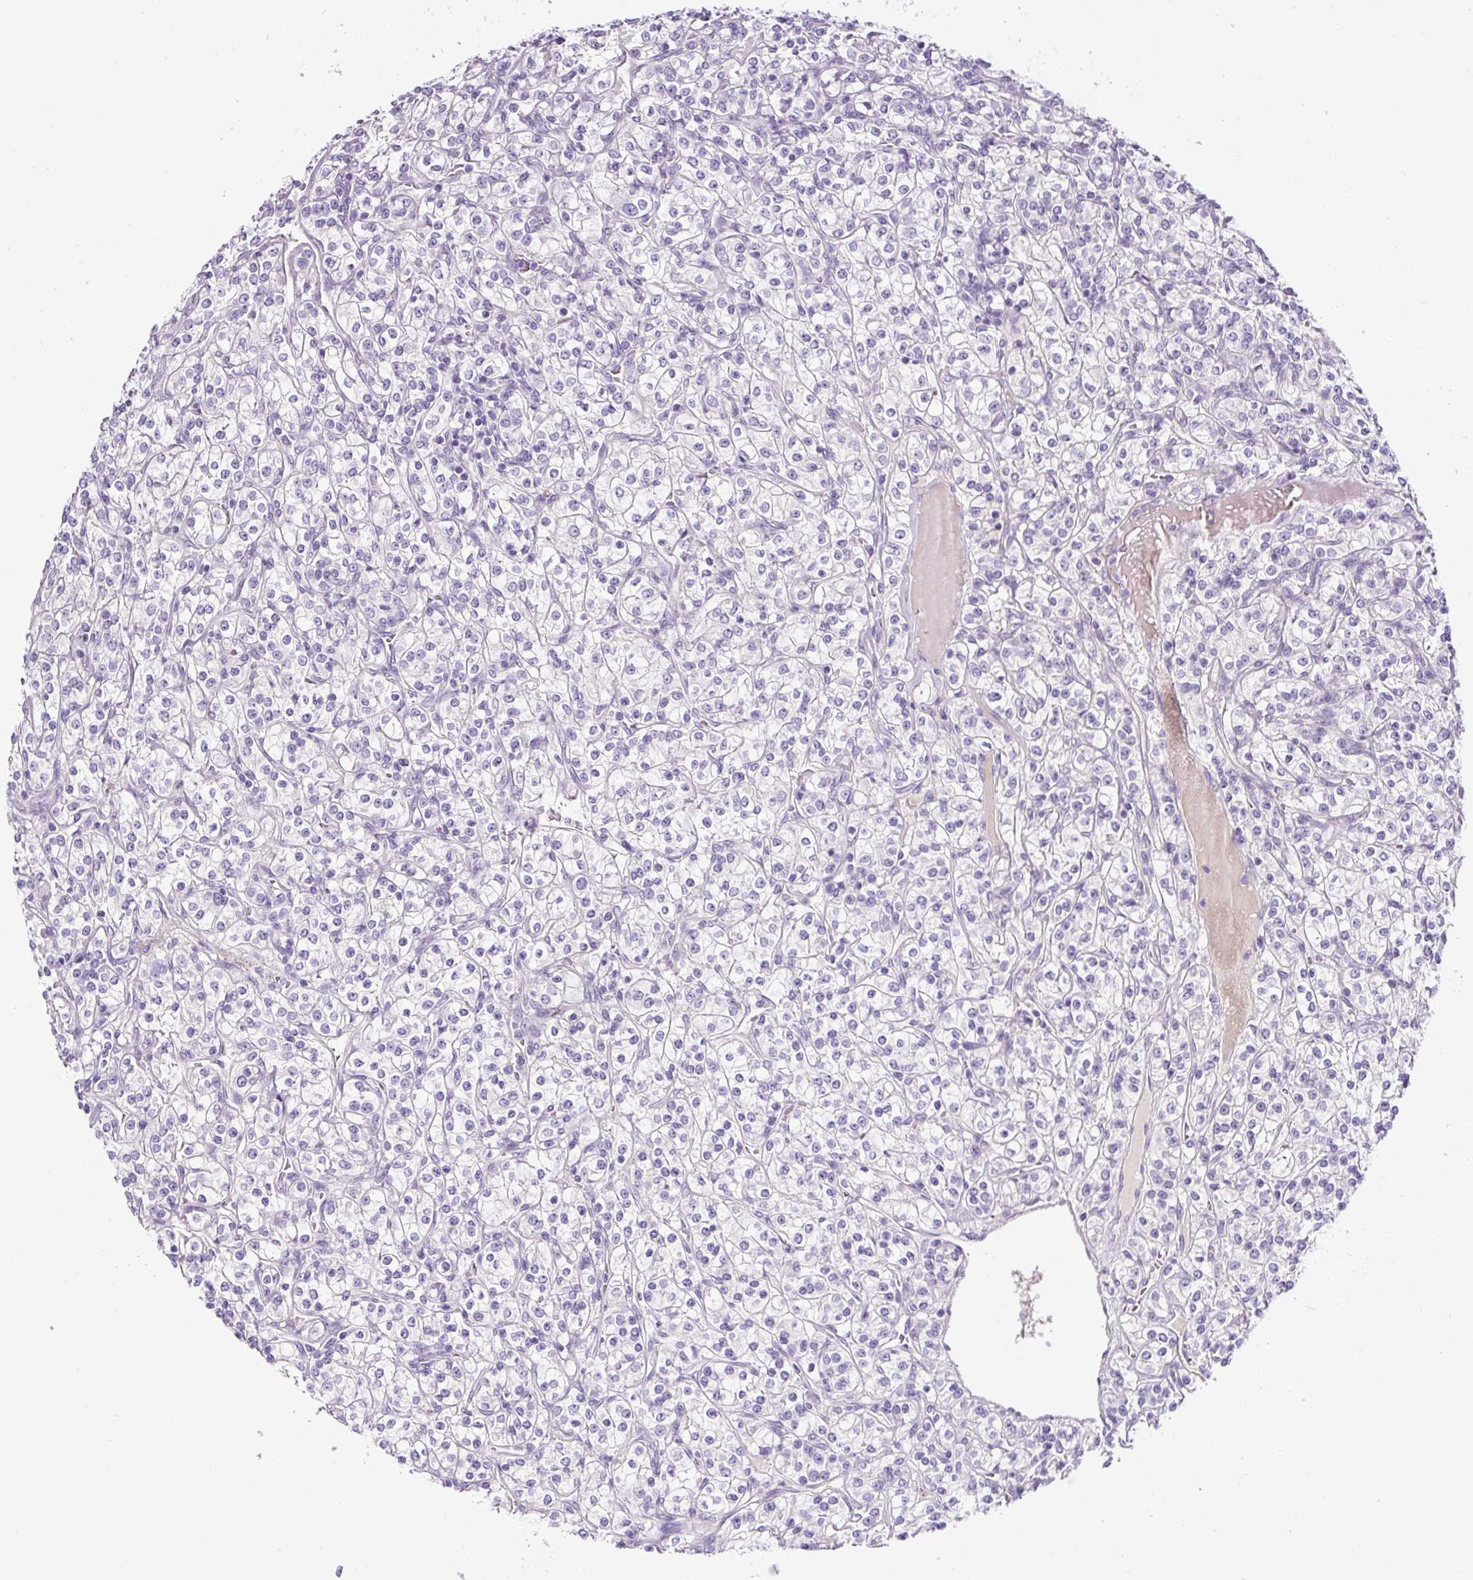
{"staining": {"intensity": "negative", "quantity": "none", "location": "none"}, "tissue": "renal cancer", "cell_type": "Tumor cells", "image_type": "cancer", "snomed": [{"axis": "morphology", "description": "Adenocarcinoma, NOS"}, {"axis": "topography", "description": "Kidney"}], "caption": "The immunohistochemistry (IHC) histopathology image has no significant staining in tumor cells of renal cancer tissue.", "gene": "OR14A2", "patient": {"sex": "male", "age": 77}}